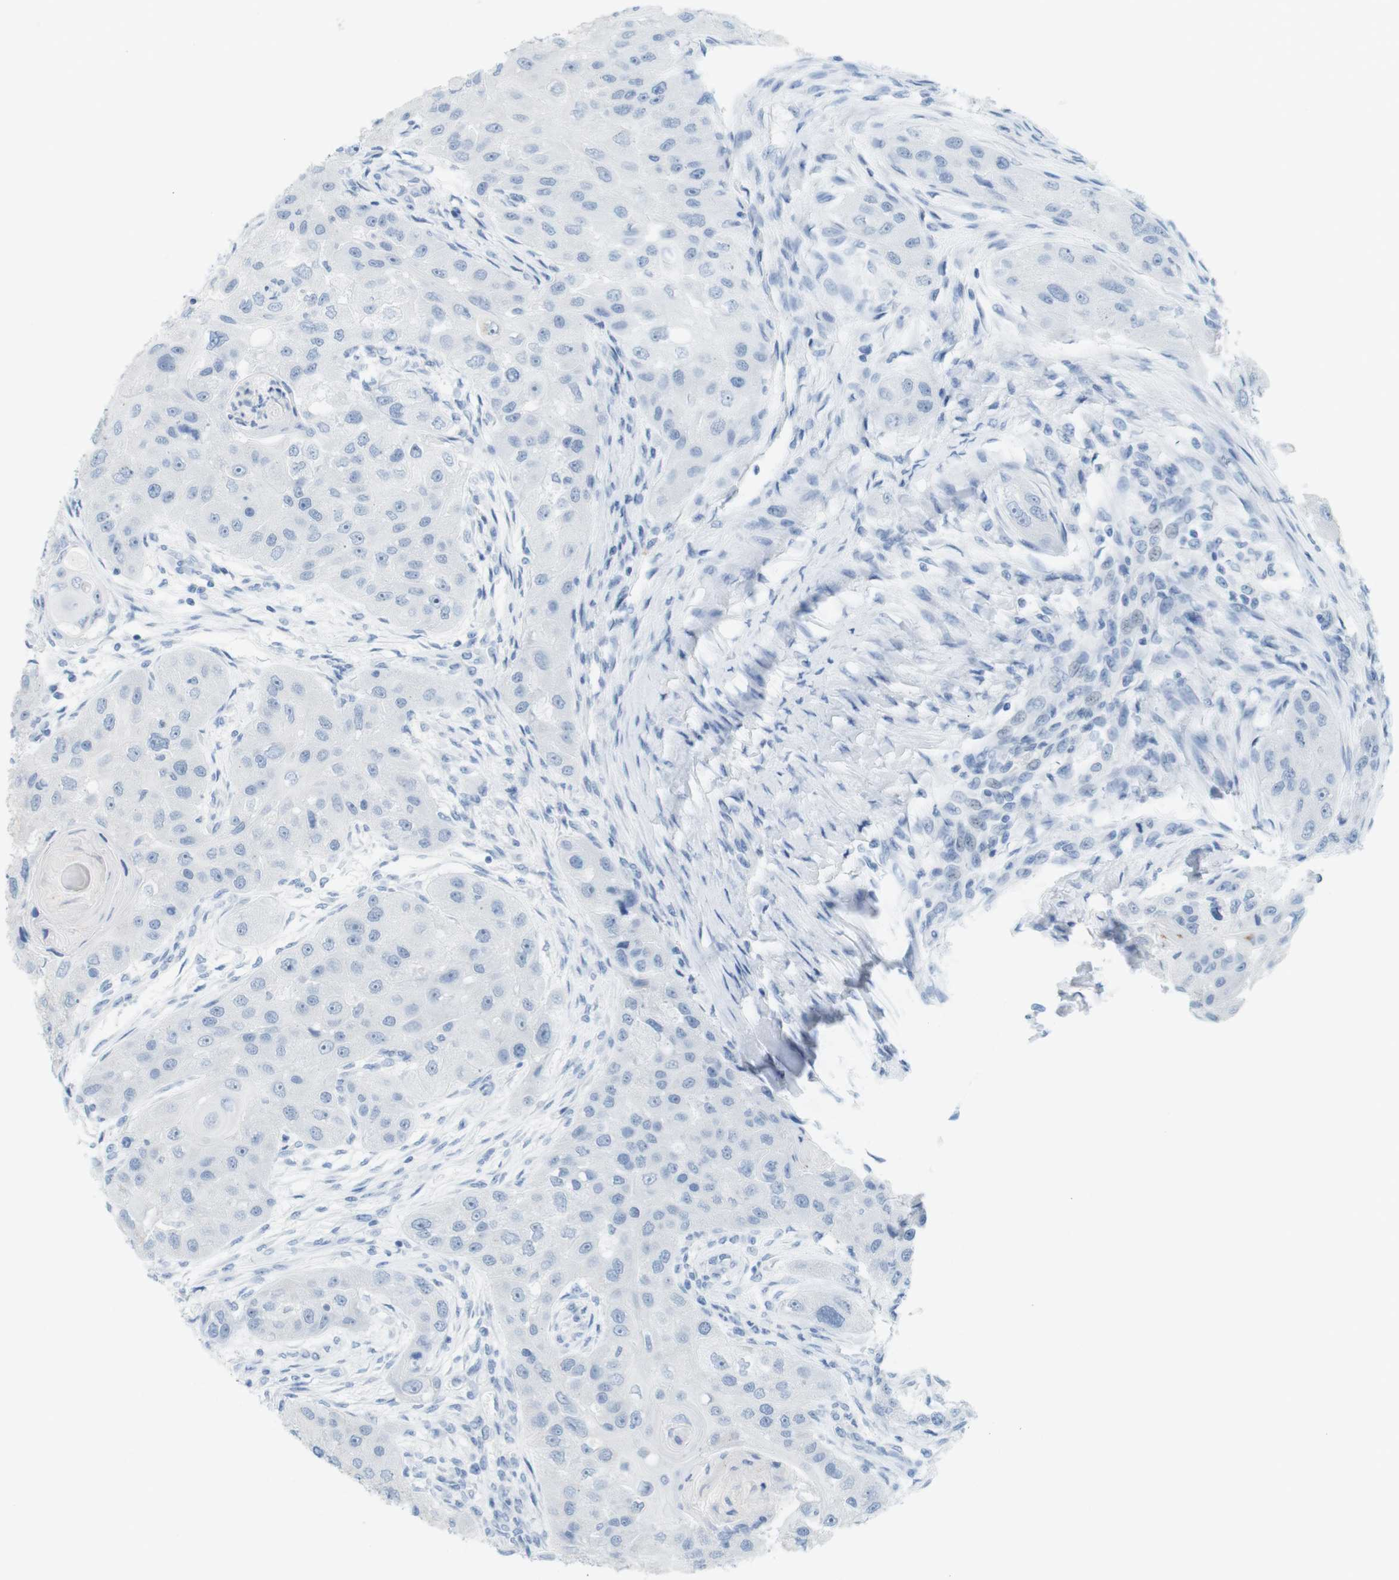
{"staining": {"intensity": "negative", "quantity": "none", "location": "none"}, "tissue": "head and neck cancer", "cell_type": "Tumor cells", "image_type": "cancer", "snomed": [{"axis": "morphology", "description": "Normal tissue, NOS"}, {"axis": "morphology", "description": "Squamous cell carcinoma, NOS"}, {"axis": "topography", "description": "Skeletal muscle"}, {"axis": "topography", "description": "Head-Neck"}], "caption": "IHC of human head and neck cancer demonstrates no expression in tumor cells.", "gene": "TNNT2", "patient": {"sex": "male", "age": 51}}